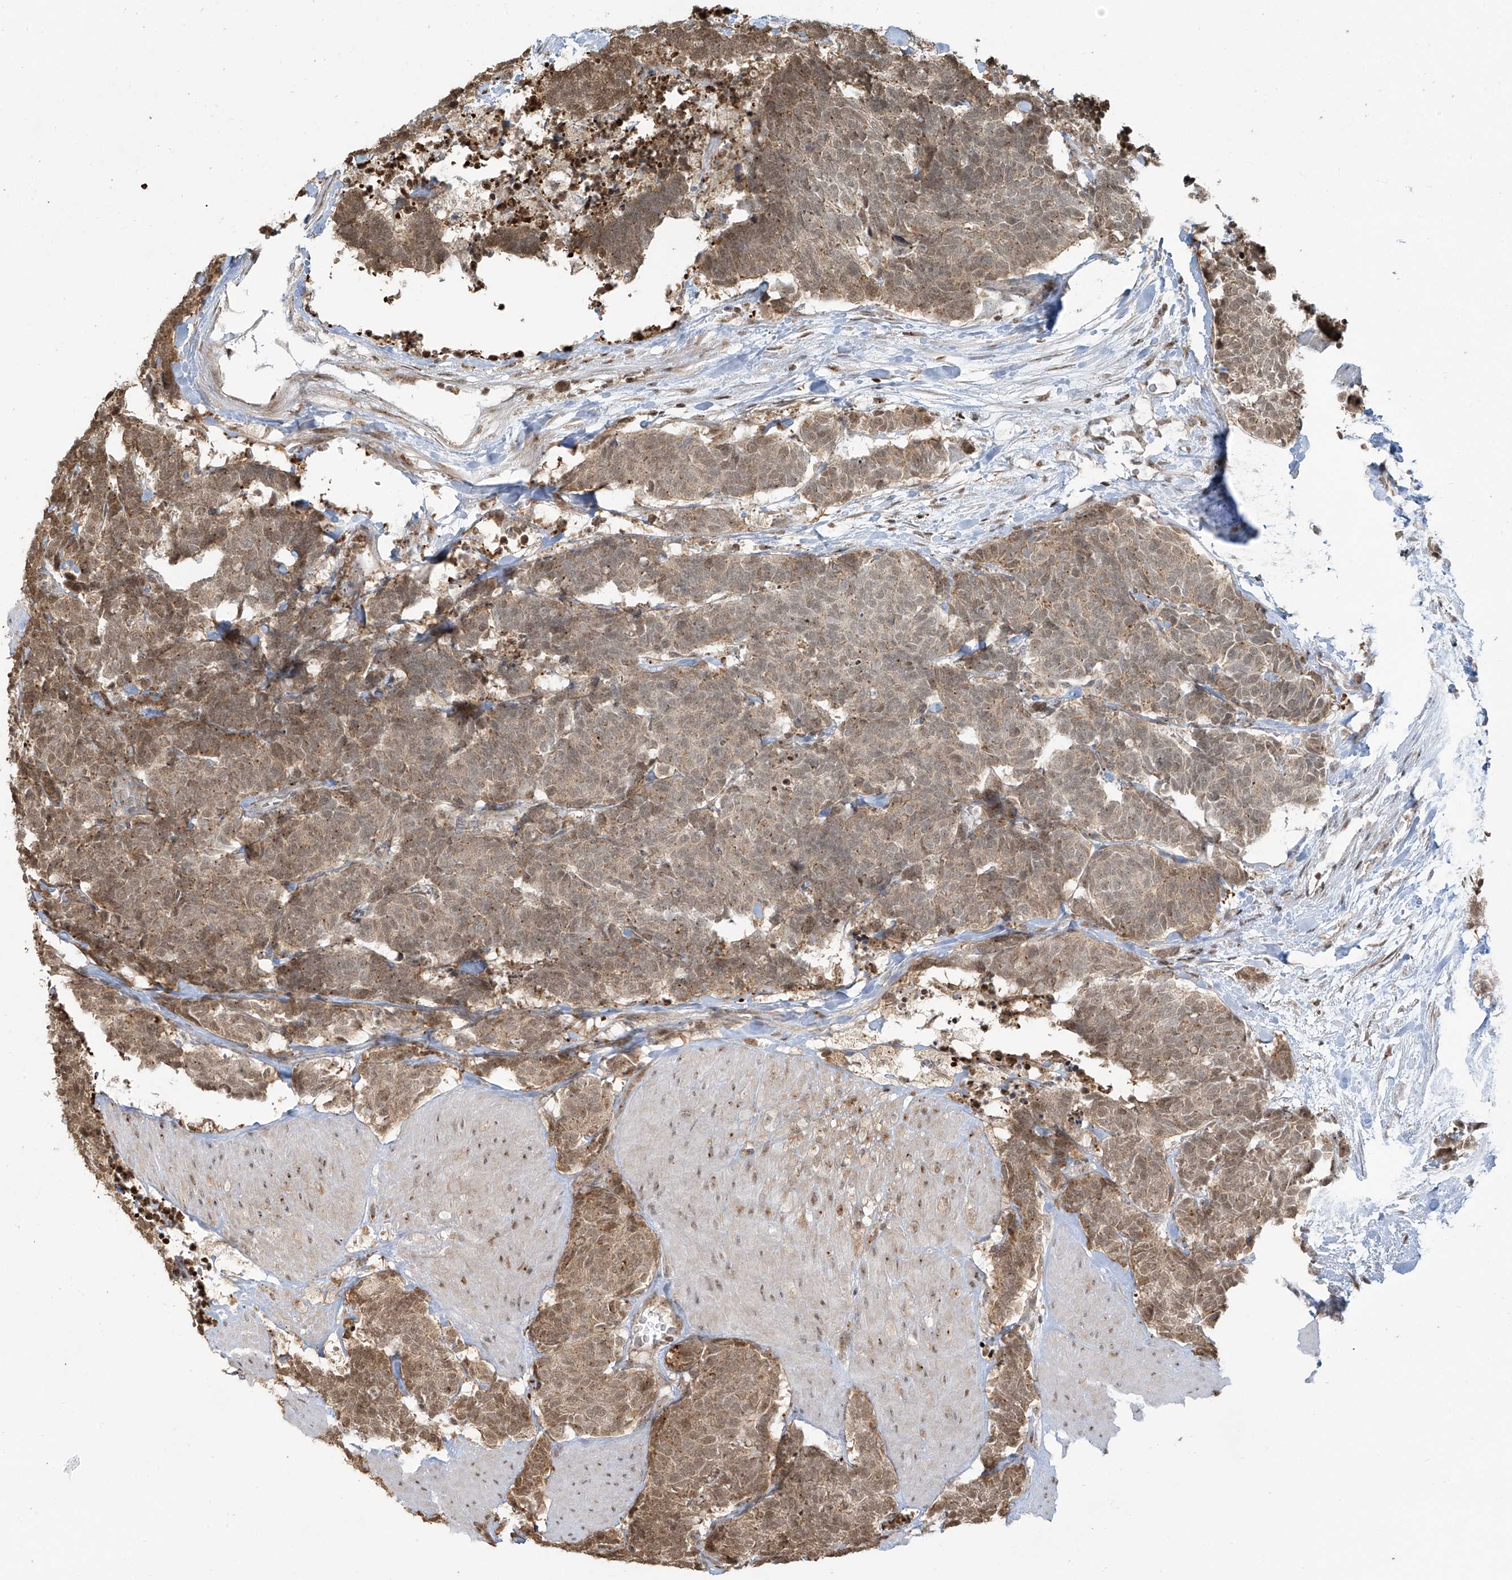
{"staining": {"intensity": "moderate", "quantity": "25%-75%", "location": "cytoplasmic/membranous,nuclear"}, "tissue": "carcinoid", "cell_type": "Tumor cells", "image_type": "cancer", "snomed": [{"axis": "morphology", "description": "Carcinoma, NOS"}, {"axis": "morphology", "description": "Carcinoid, malignant, NOS"}, {"axis": "topography", "description": "Urinary bladder"}], "caption": "The micrograph reveals immunohistochemical staining of carcinoid. There is moderate cytoplasmic/membranous and nuclear staining is present in approximately 25%-75% of tumor cells. The protein of interest is stained brown, and the nuclei are stained in blue (DAB IHC with brightfield microscopy, high magnification).", "gene": "VMP1", "patient": {"sex": "male", "age": 57}}